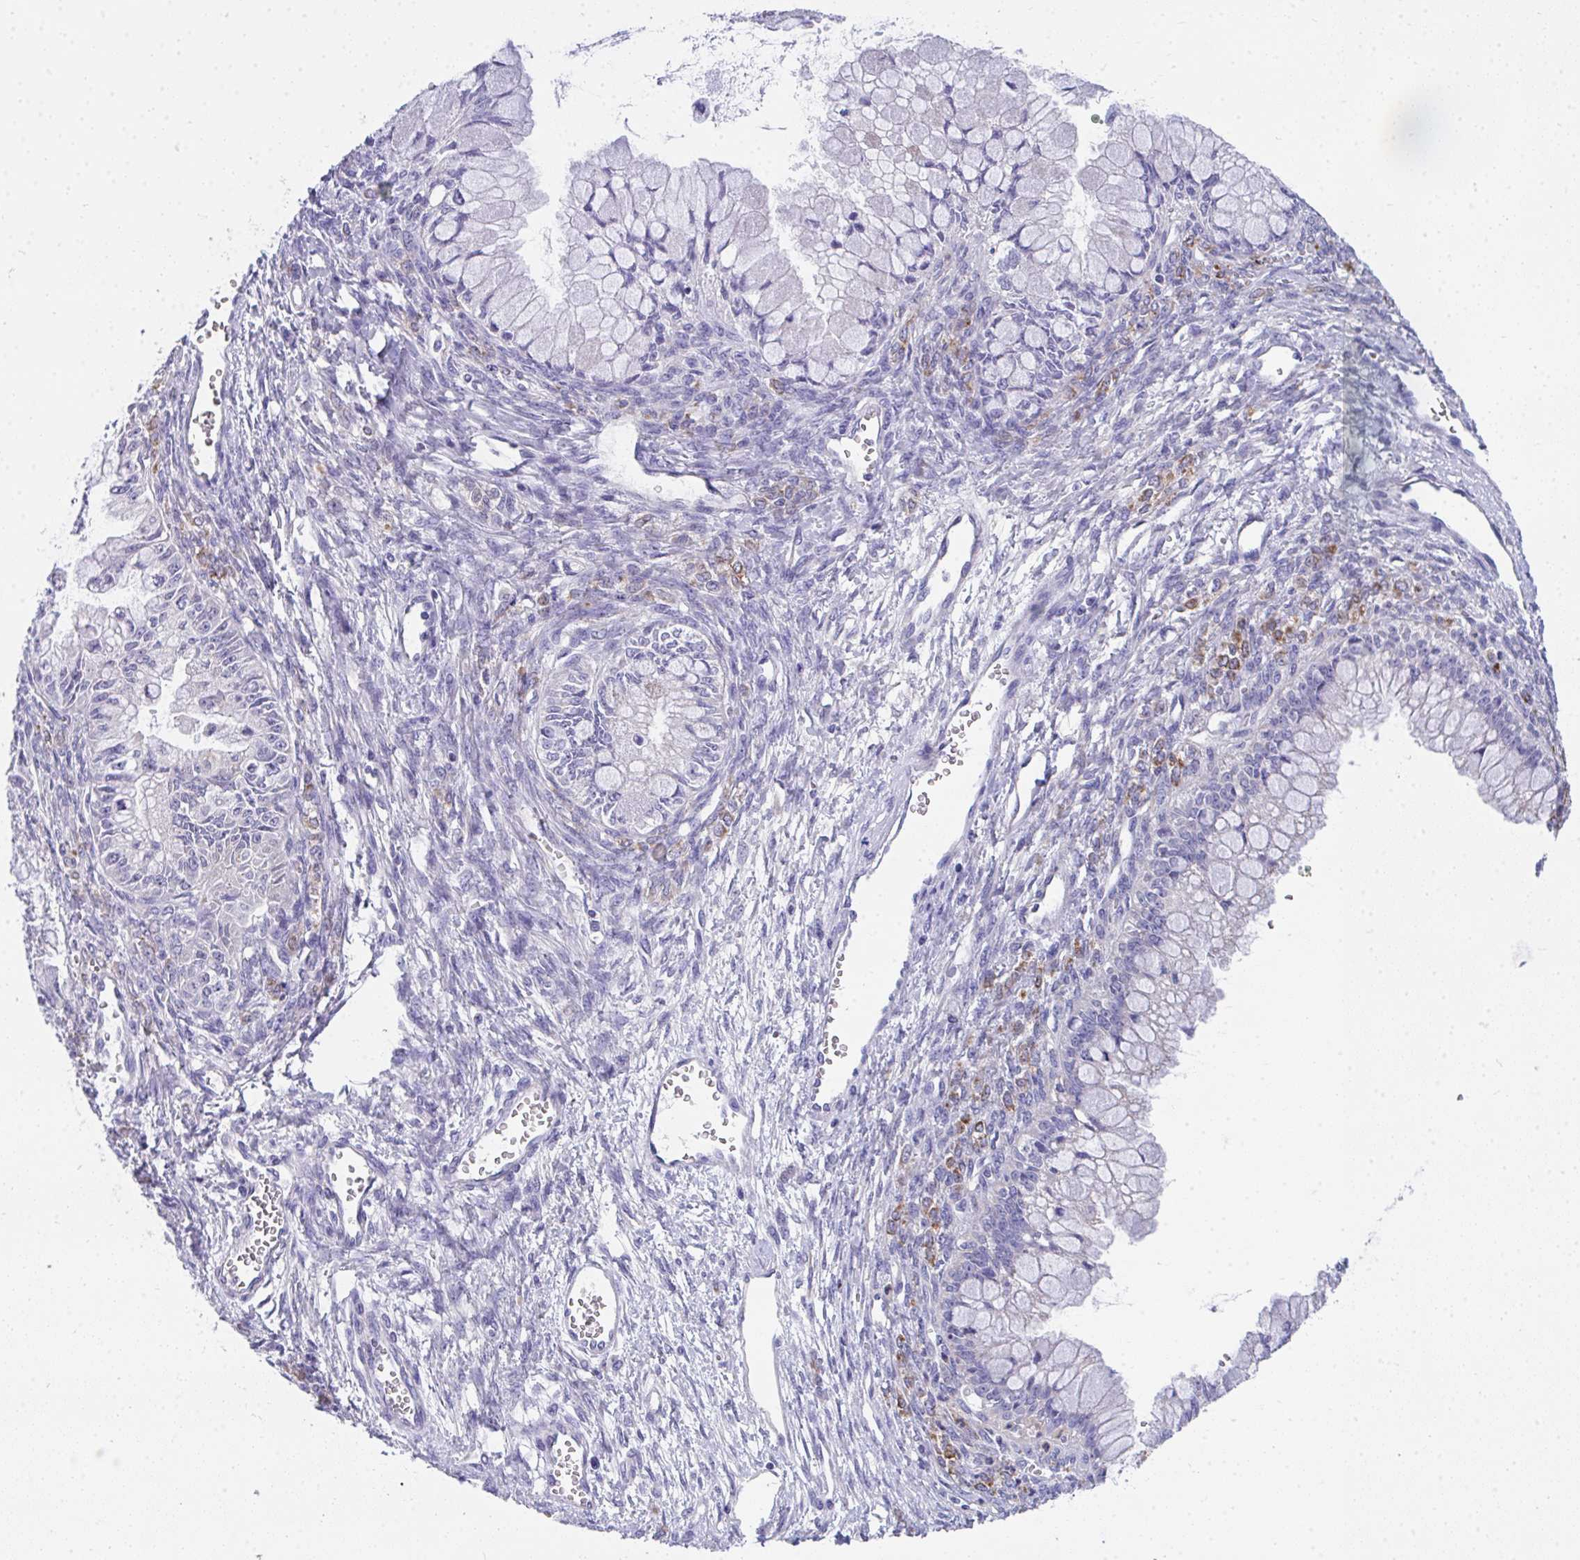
{"staining": {"intensity": "negative", "quantity": "none", "location": "none"}, "tissue": "ovarian cancer", "cell_type": "Tumor cells", "image_type": "cancer", "snomed": [{"axis": "morphology", "description": "Cystadenocarcinoma, mucinous, NOS"}, {"axis": "topography", "description": "Ovary"}], "caption": "This is an immunohistochemistry (IHC) histopathology image of ovarian cancer. There is no staining in tumor cells.", "gene": "COA5", "patient": {"sex": "female", "age": 34}}